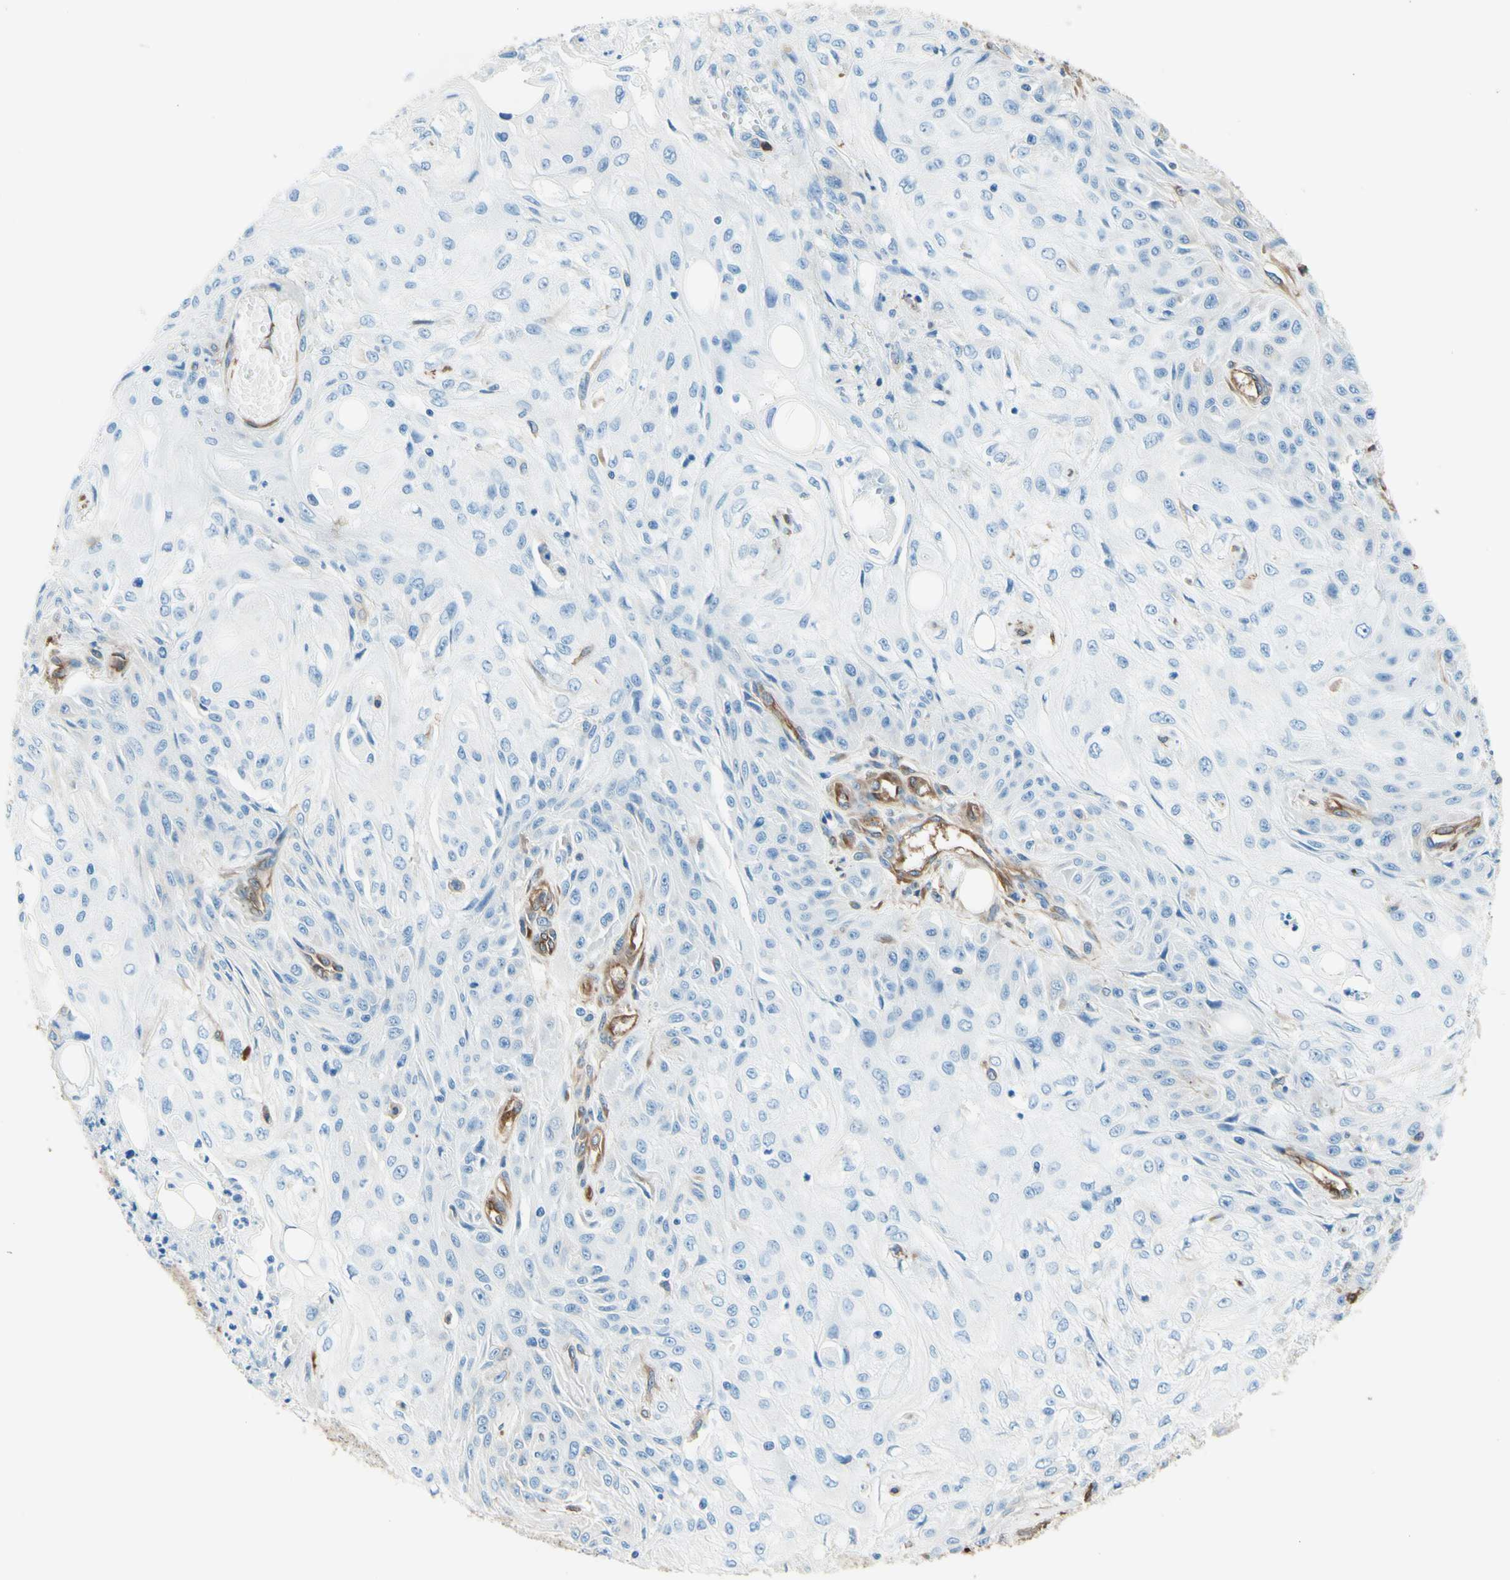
{"staining": {"intensity": "negative", "quantity": "none", "location": "none"}, "tissue": "skin cancer", "cell_type": "Tumor cells", "image_type": "cancer", "snomed": [{"axis": "morphology", "description": "Squamous cell carcinoma, NOS"}, {"axis": "topography", "description": "Skin"}], "caption": "Immunohistochemical staining of skin cancer (squamous cell carcinoma) exhibits no significant staining in tumor cells. The staining was performed using DAB to visualize the protein expression in brown, while the nuclei were stained in blue with hematoxylin (Magnification: 20x).", "gene": "DPYSL3", "patient": {"sex": "male", "age": 75}}